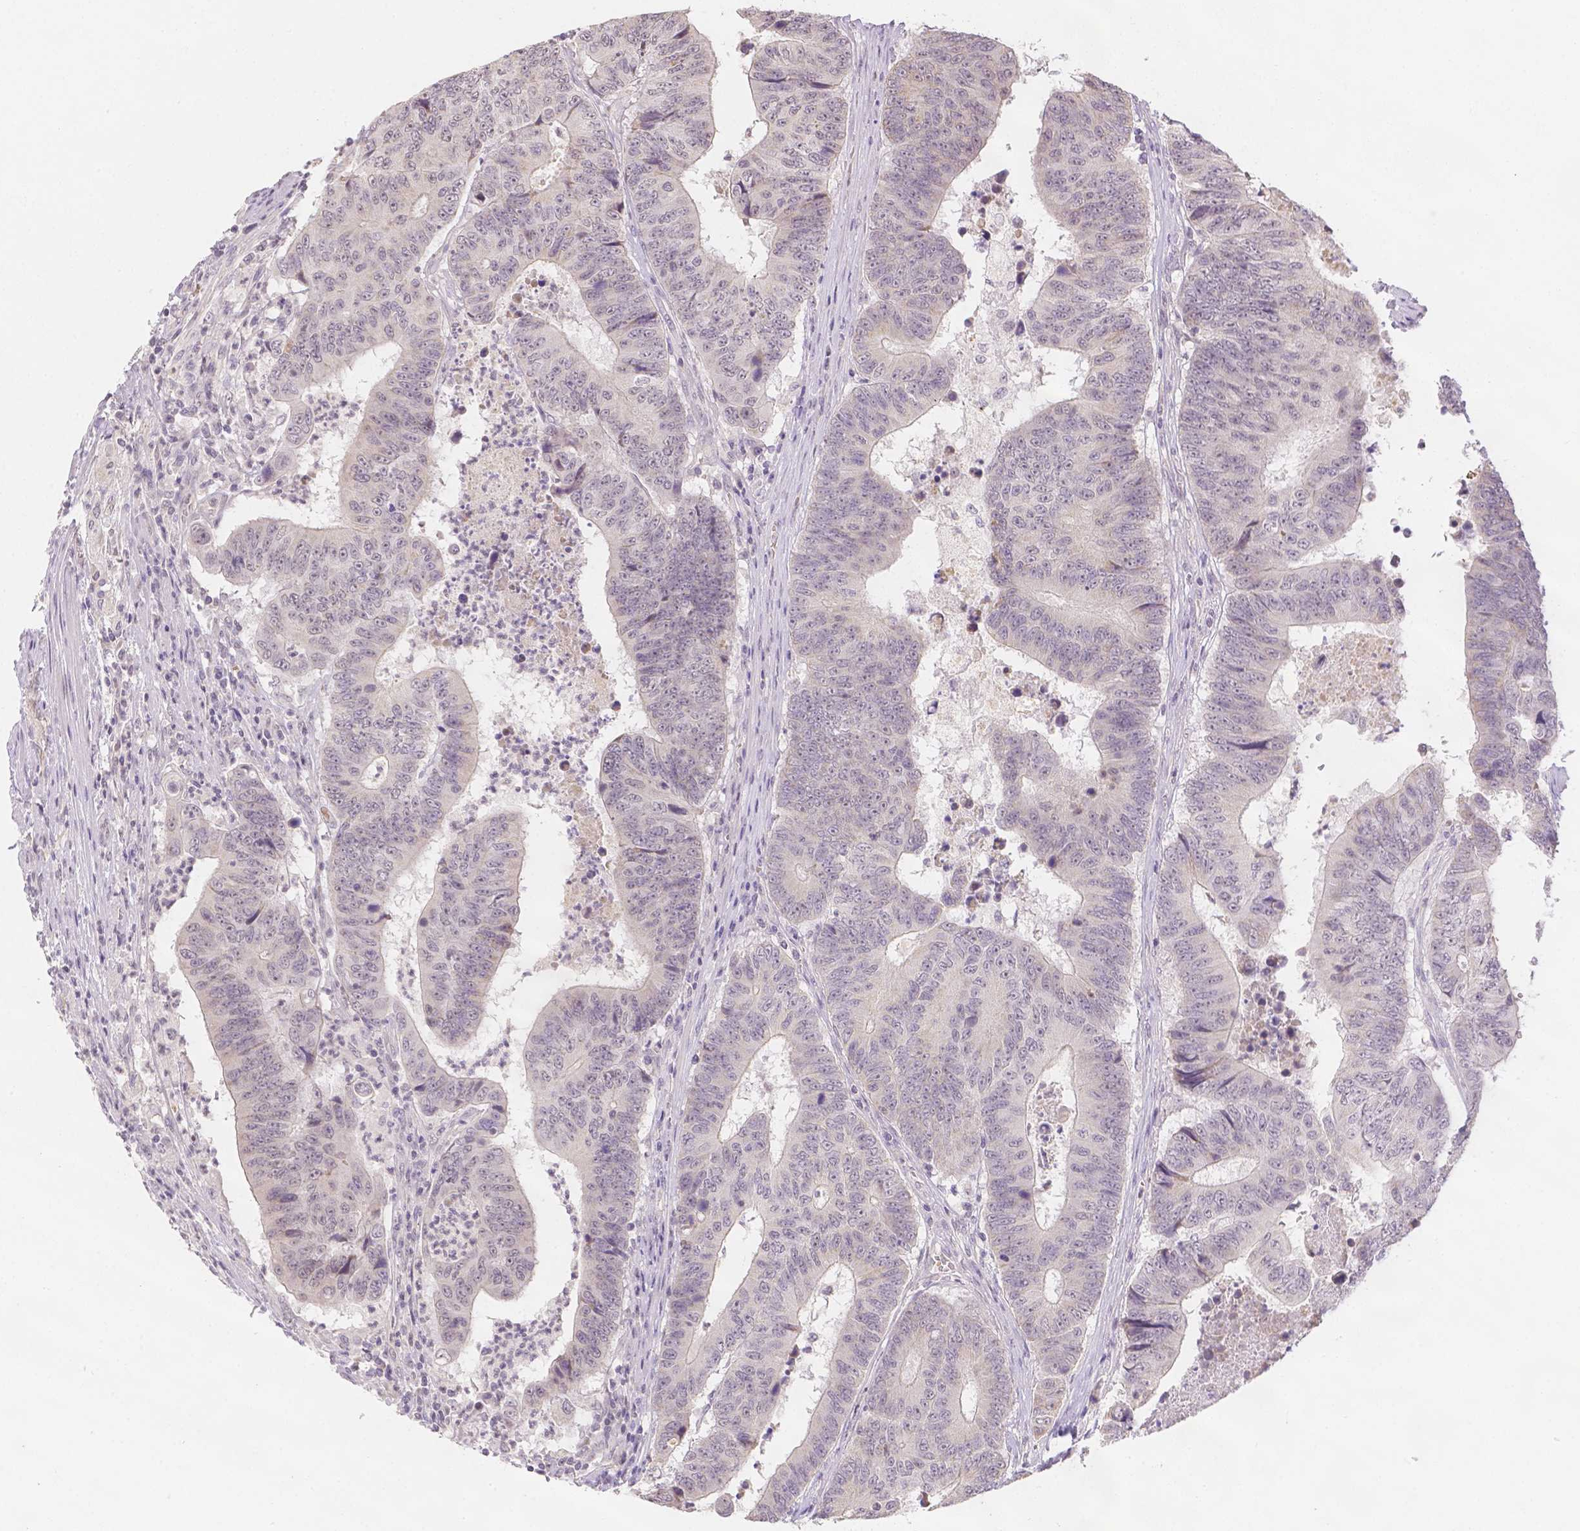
{"staining": {"intensity": "negative", "quantity": "none", "location": "none"}, "tissue": "colorectal cancer", "cell_type": "Tumor cells", "image_type": "cancer", "snomed": [{"axis": "morphology", "description": "Adenocarcinoma, NOS"}, {"axis": "topography", "description": "Colon"}], "caption": "There is no significant expression in tumor cells of adenocarcinoma (colorectal). (Immunohistochemistry, brightfield microscopy, high magnification).", "gene": "ZNF280B", "patient": {"sex": "female", "age": 48}}